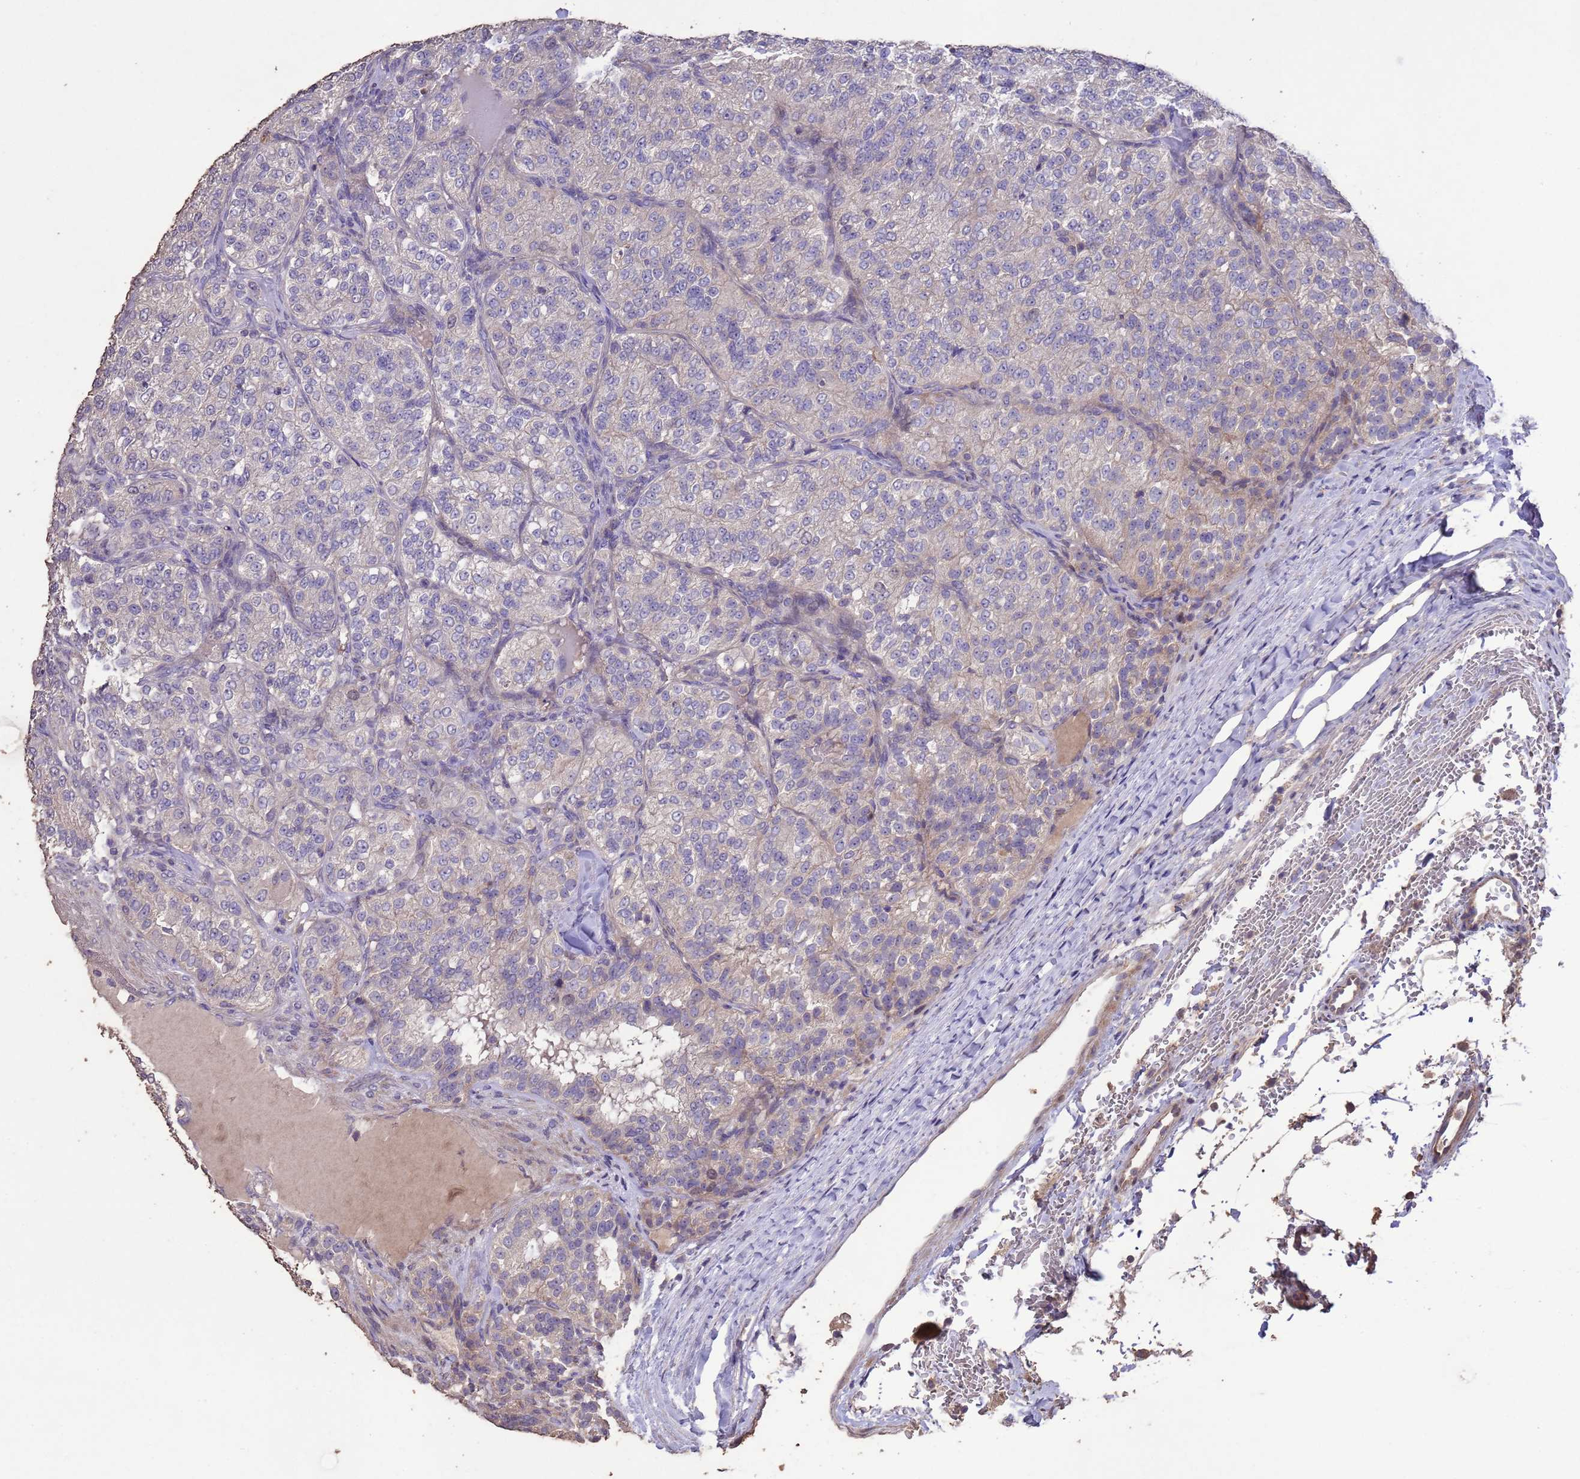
{"staining": {"intensity": "negative", "quantity": "none", "location": "none"}, "tissue": "renal cancer", "cell_type": "Tumor cells", "image_type": "cancer", "snomed": [{"axis": "morphology", "description": "Adenocarcinoma, NOS"}, {"axis": "topography", "description": "Kidney"}], "caption": "This is an immunohistochemistry micrograph of human adenocarcinoma (renal). There is no staining in tumor cells.", "gene": "SLC9B2", "patient": {"sex": "female", "age": 63}}